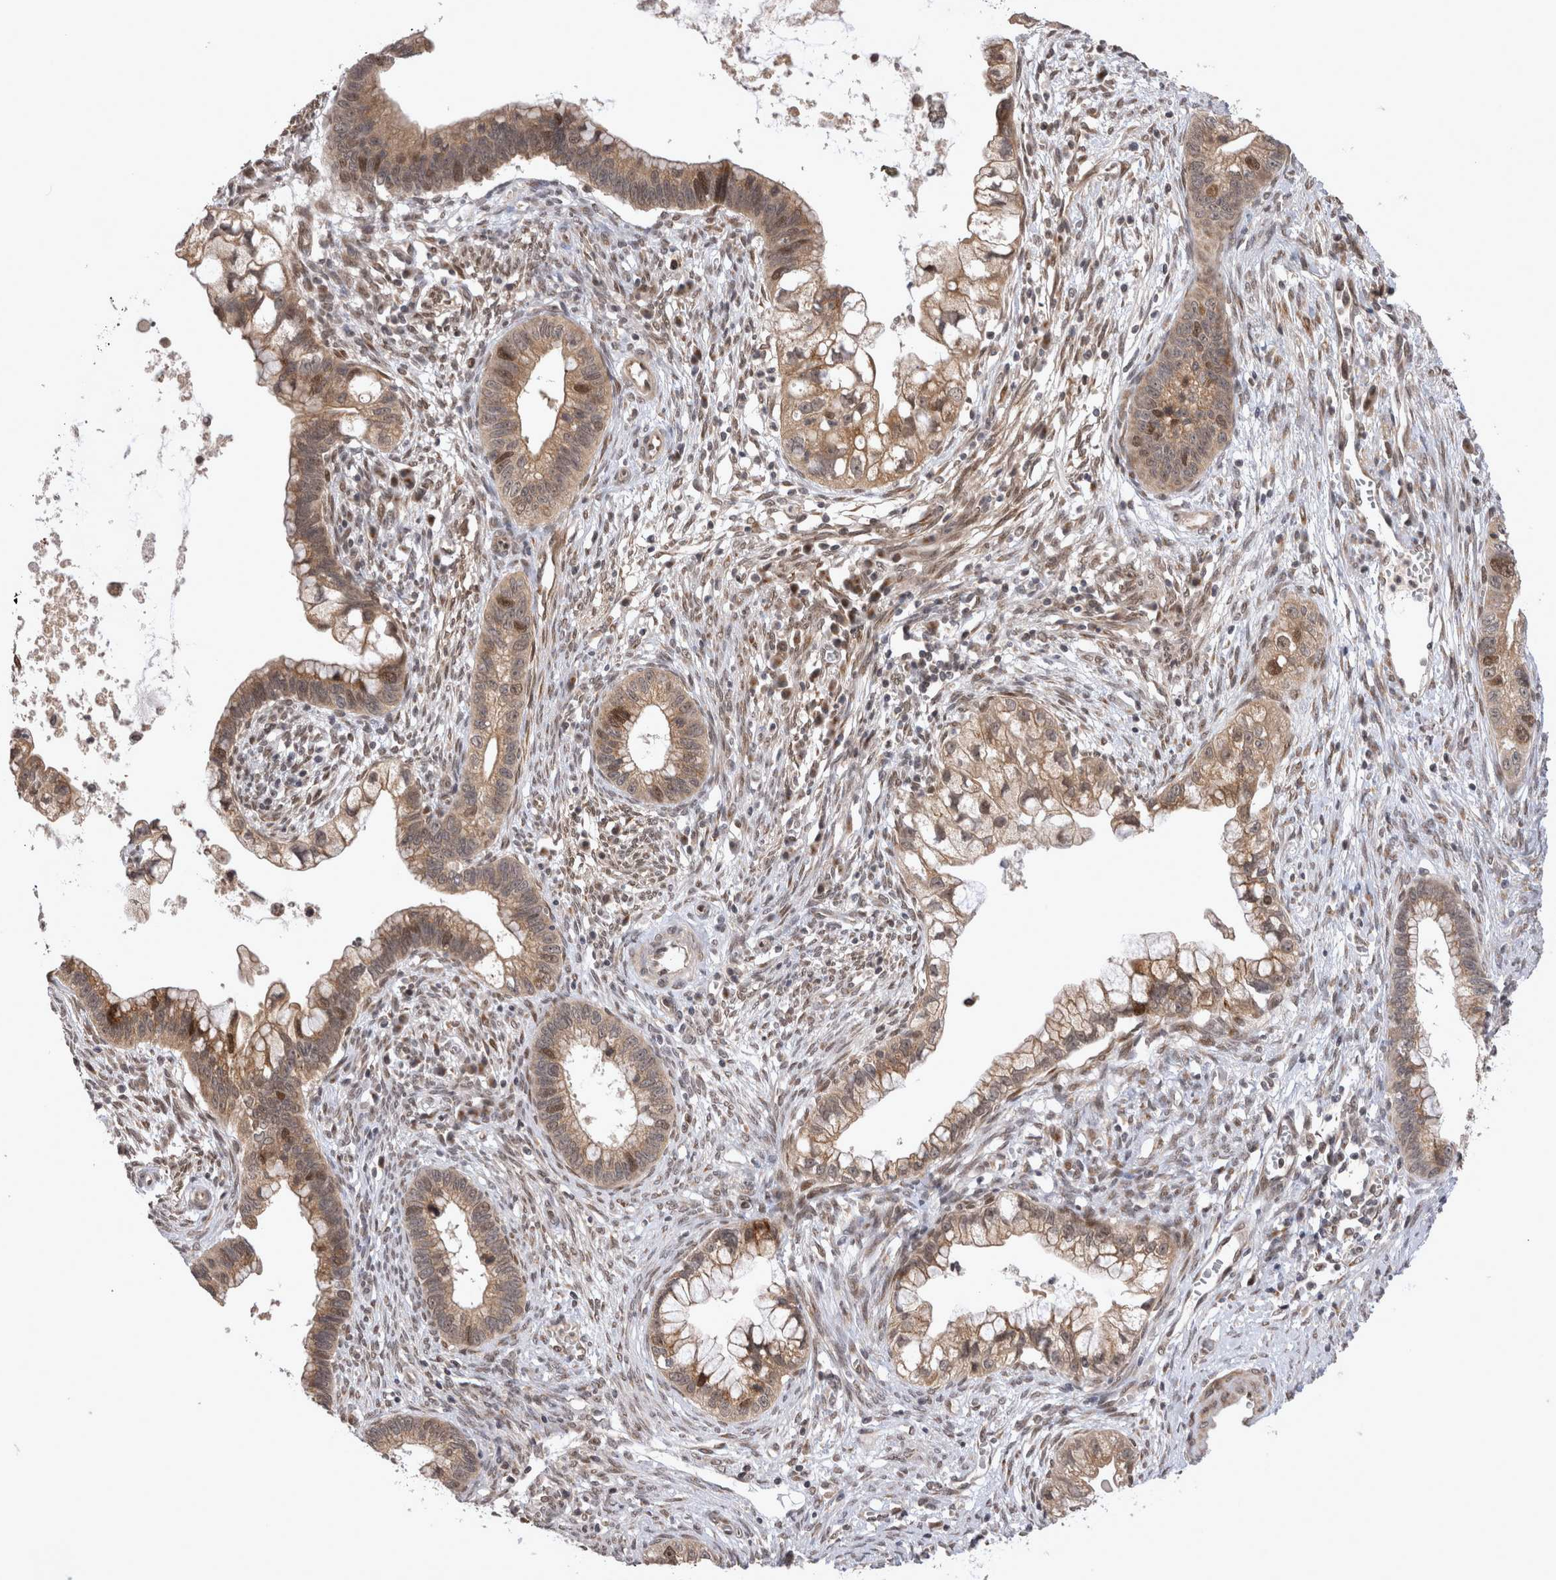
{"staining": {"intensity": "moderate", "quantity": ">75%", "location": "cytoplasmic/membranous,nuclear"}, "tissue": "cervical cancer", "cell_type": "Tumor cells", "image_type": "cancer", "snomed": [{"axis": "morphology", "description": "Adenocarcinoma, NOS"}, {"axis": "topography", "description": "Cervix"}], "caption": "About >75% of tumor cells in human cervical cancer reveal moderate cytoplasmic/membranous and nuclear protein expression as visualized by brown immunohistochemical staining.", "gene": "TMEM65", "patient": {"sex": "female", "age": 44}}